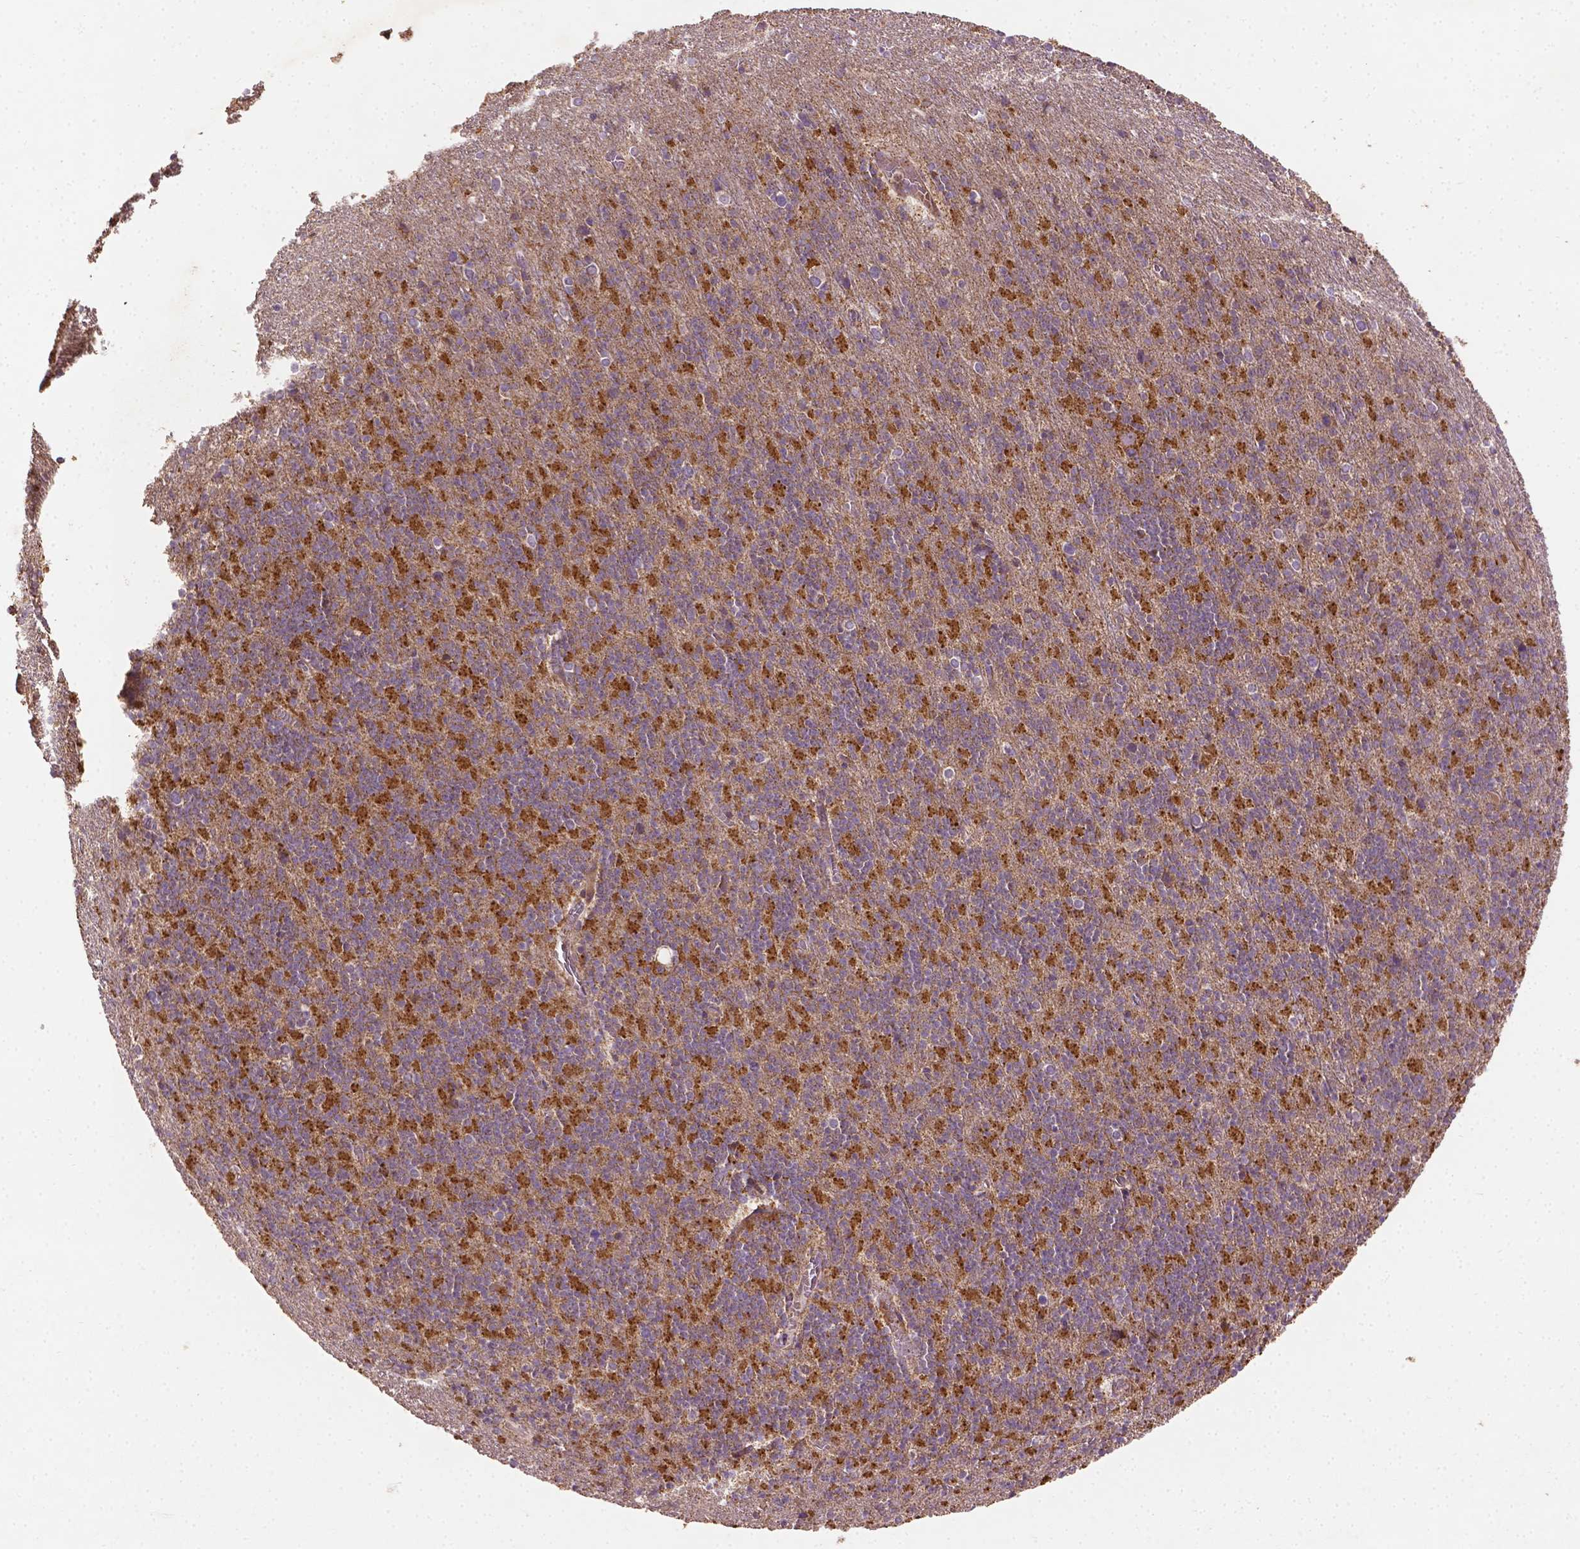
{"staining": {"intensity": "strong", "quantity": "25%-75%", "location": "cytoplasmic/membranous"}, "tissue": "cerebellum", "cell_type": "Cells in granular layer", "image_type": "normal", "snomed": [{"axis": "morphology", "description": "Normal tissue, NOS"}, {"axis": "topography", "description": "Cerebellum"}], "caption": "Protein expression analysis of normal human cerebellum reveals strong cytoplasmic/membranous staining in approximately 25%-75% of cells in granular layer. The staining is performed using DAB (3,3'-diaminobenzidine) brown chromogen to label protein expression. The nuclei are counter-stained blue using hematoxylin.", "gene": "LRR1", "patient": {"sex": "male", "age": 70}}